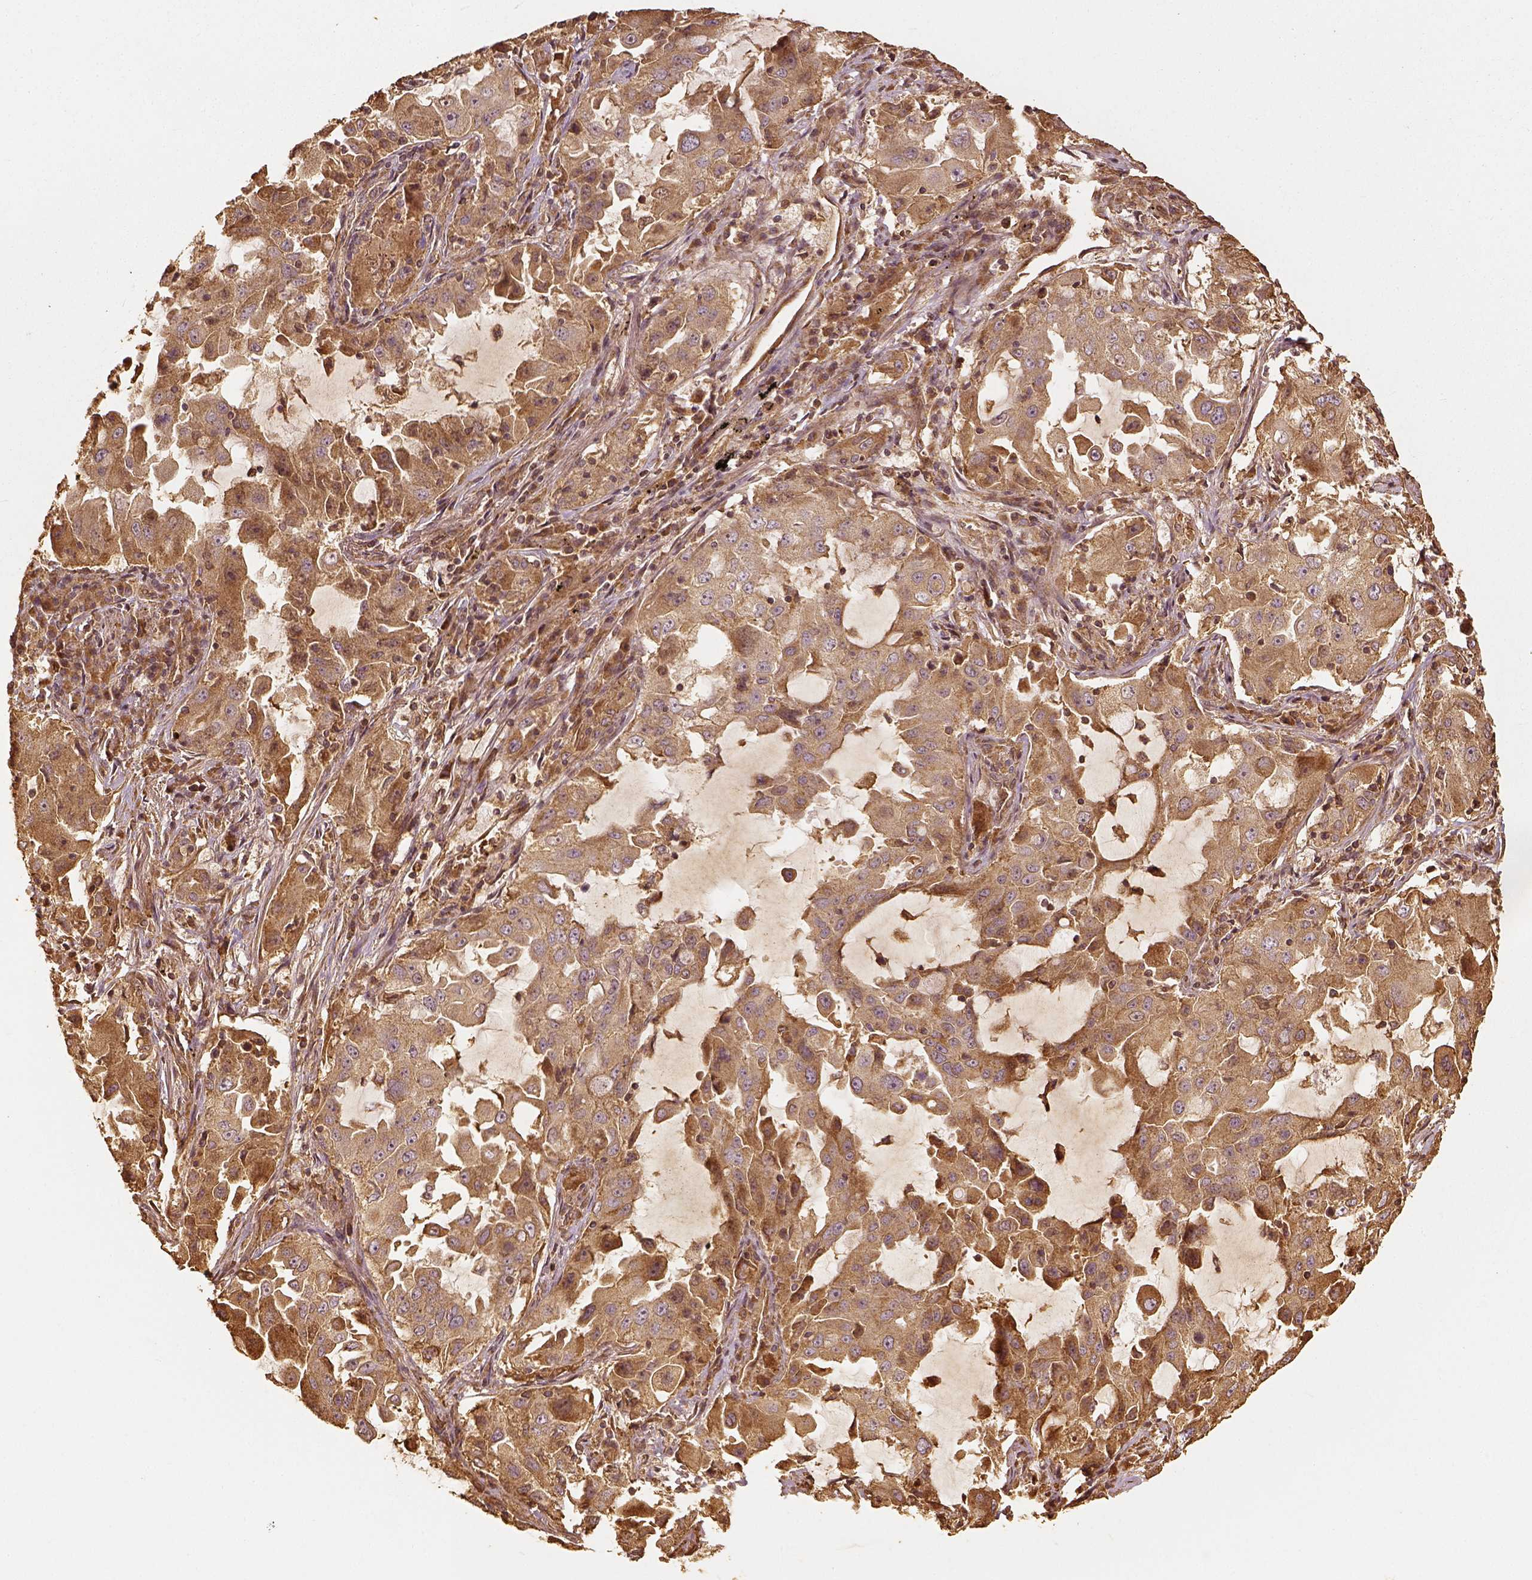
{"staining": {"intensity": "moderate", "quantity": ">75%", "location": "cytoplasmic/membranous"}, "tissue": "lung cancer", "cell_type": "Tumor cells", "image_type": "cancer", "snomed": [{"axis": "morphology", "description": "Adenocarcinoma, NOS"}, {"axis": "topography", "description": "Lung"}], "caption": "High-magnification brightfield microscopy of lung cancer (adenocarcinoma) stained with DAB (3,3'-diaminobenzidine) (brown) and counterstained with hematoxylin (blue). tumor cells exhibit moderate cytoplasmic/membranous staining is identified in approximately>75% of cells.", "gene": "VEGFA", "patient": {"sex": "female", "age": 61}}